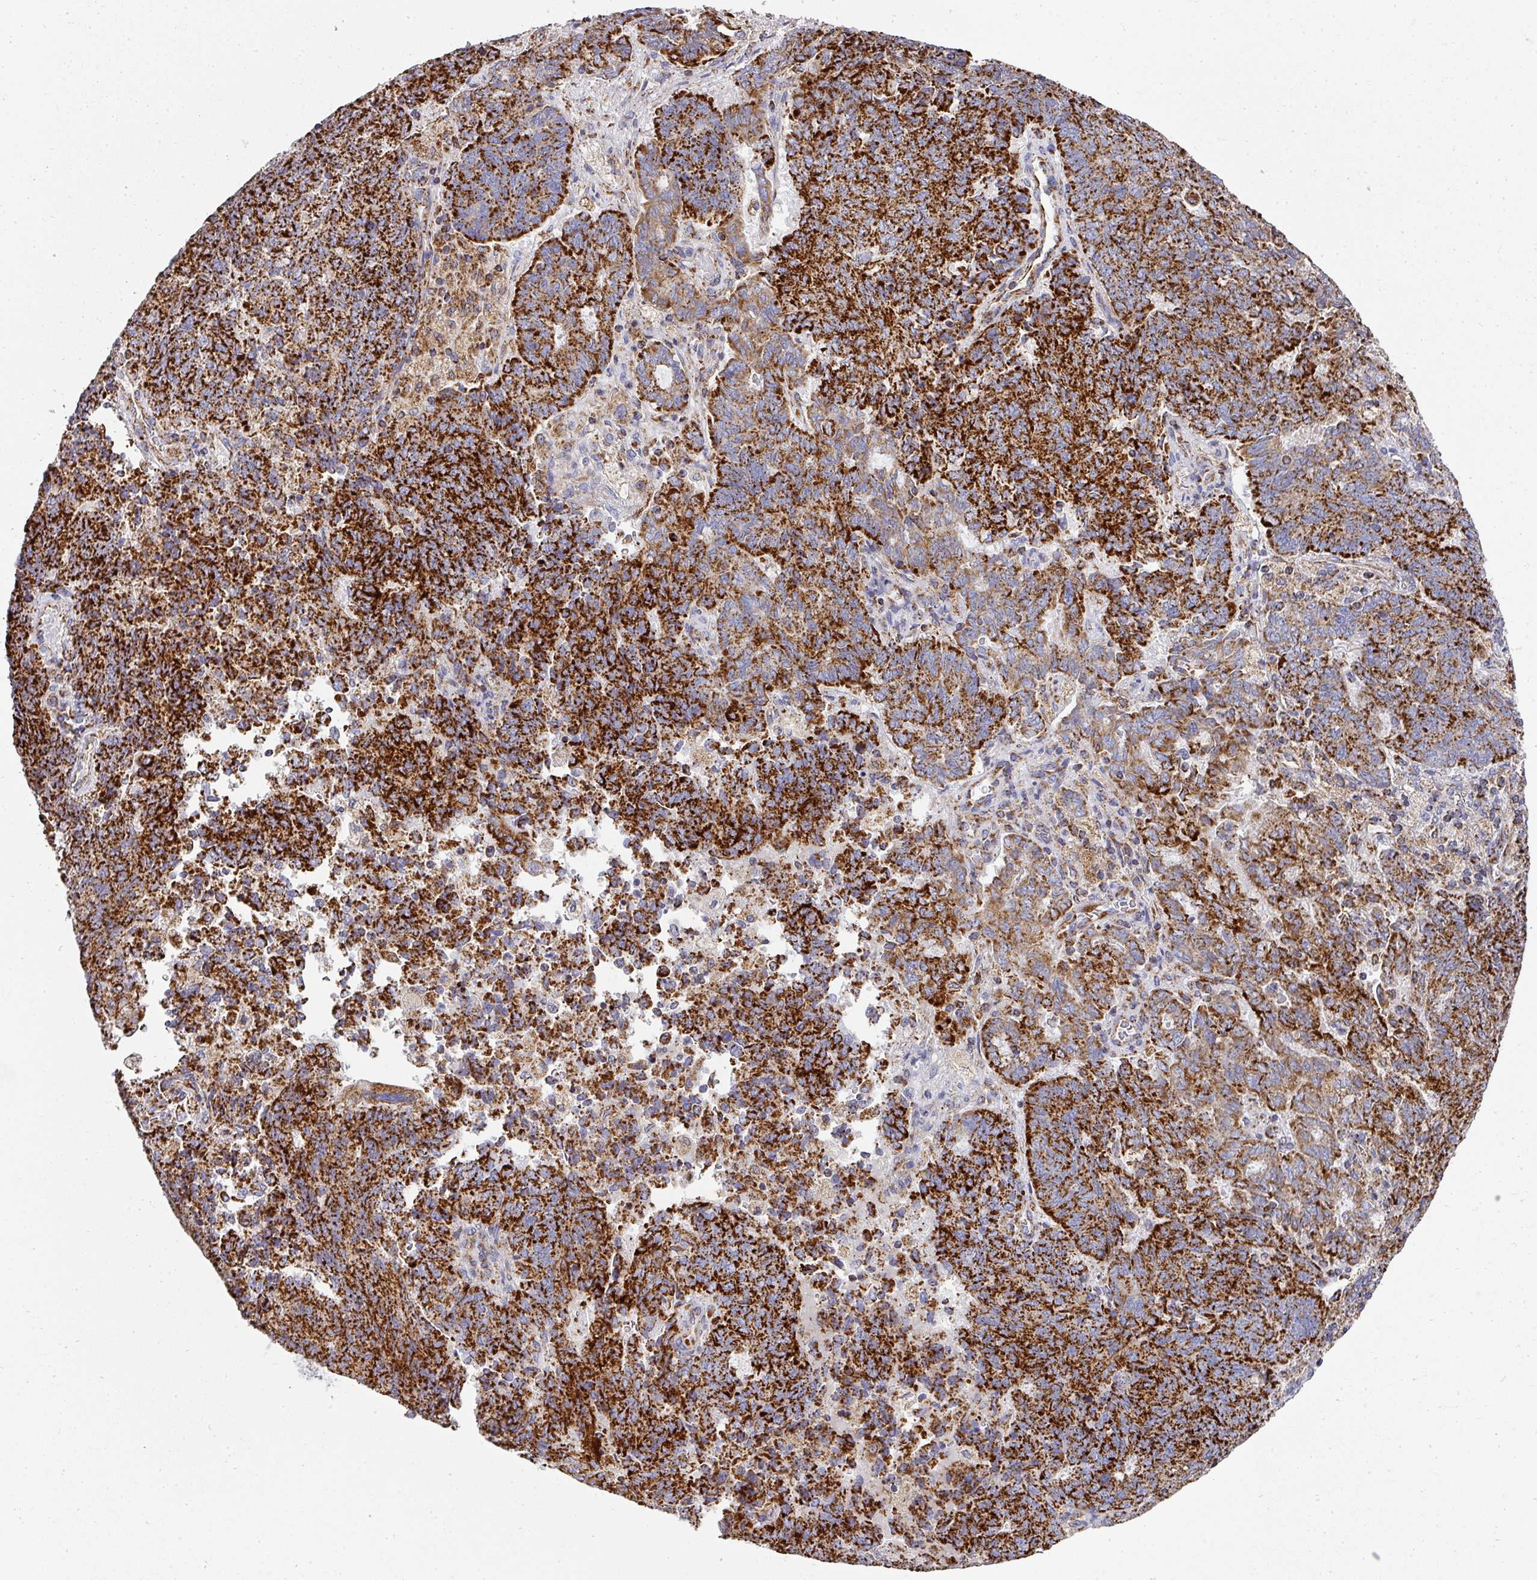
{"staining": {"intensity": "strong", "quantity": ">75%", "location": "cytoplasmic/membranous"}, "tissue": "endometrial cancer", "cell_type": "Tumor cells", "image_type": "cancer", "snomed": [{"axis": "morphology", "description": "Adenocarcinoma, NOS"}, {"axis": "topography", "description": "Endometrium"}], "caption": "A high-resolution image shows immunohistochemistry (IHC) staining of endometrial cancer, which reveals strong cytoplasmic/membranous positivity in about >75% of tumor cells.", "gene": "UQCRFS1", "patient": {"sex": "female", "age": 80}}